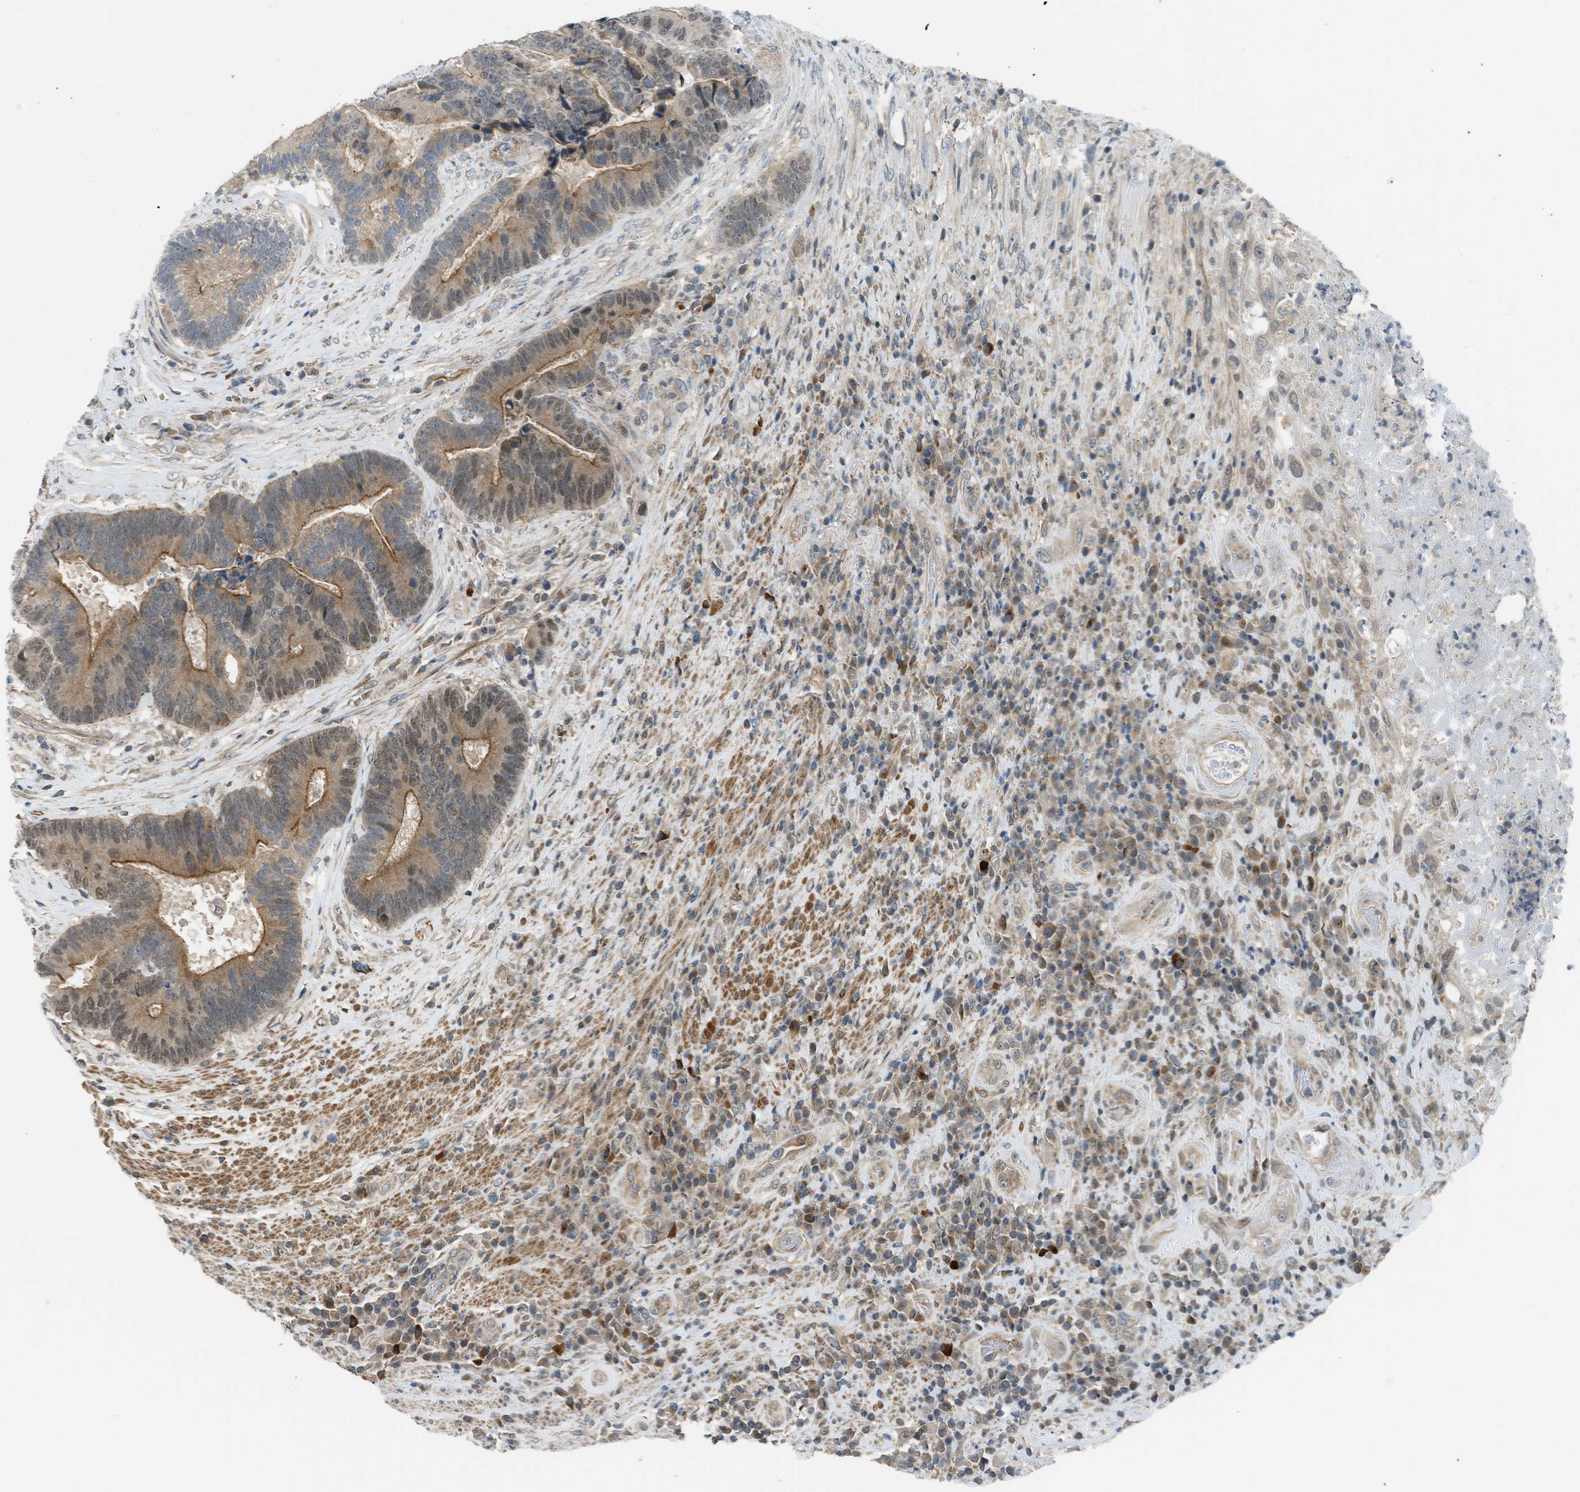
{"staining": {"intensity": "moderate", "quantity": "25%-75%", "location": "cytoplasmic/membranous,nuclear"}, "tissue": "colorectal cancer", "cell_type": "Tumor cells", "image_type": "cancer", "snomed": [{"axis": "morphology", "description": "Adenocarcinoma, NOS"}, {"axis": "topography", "description": "Rectum"}], "caption": "A histopathology image of colorectal adenocarcinoma stained for a protein shows moderate cytoplasmic/membranous and nuclear brown staining in tumor cells. (Stains: DAB (3,3'-diaminobenzidine) in brown, nuclei in blue, Microscopy: brightfield microscopy at high magnification).", "gene": "TTBK2", "patient": {"sex": "female", "age": 89}}